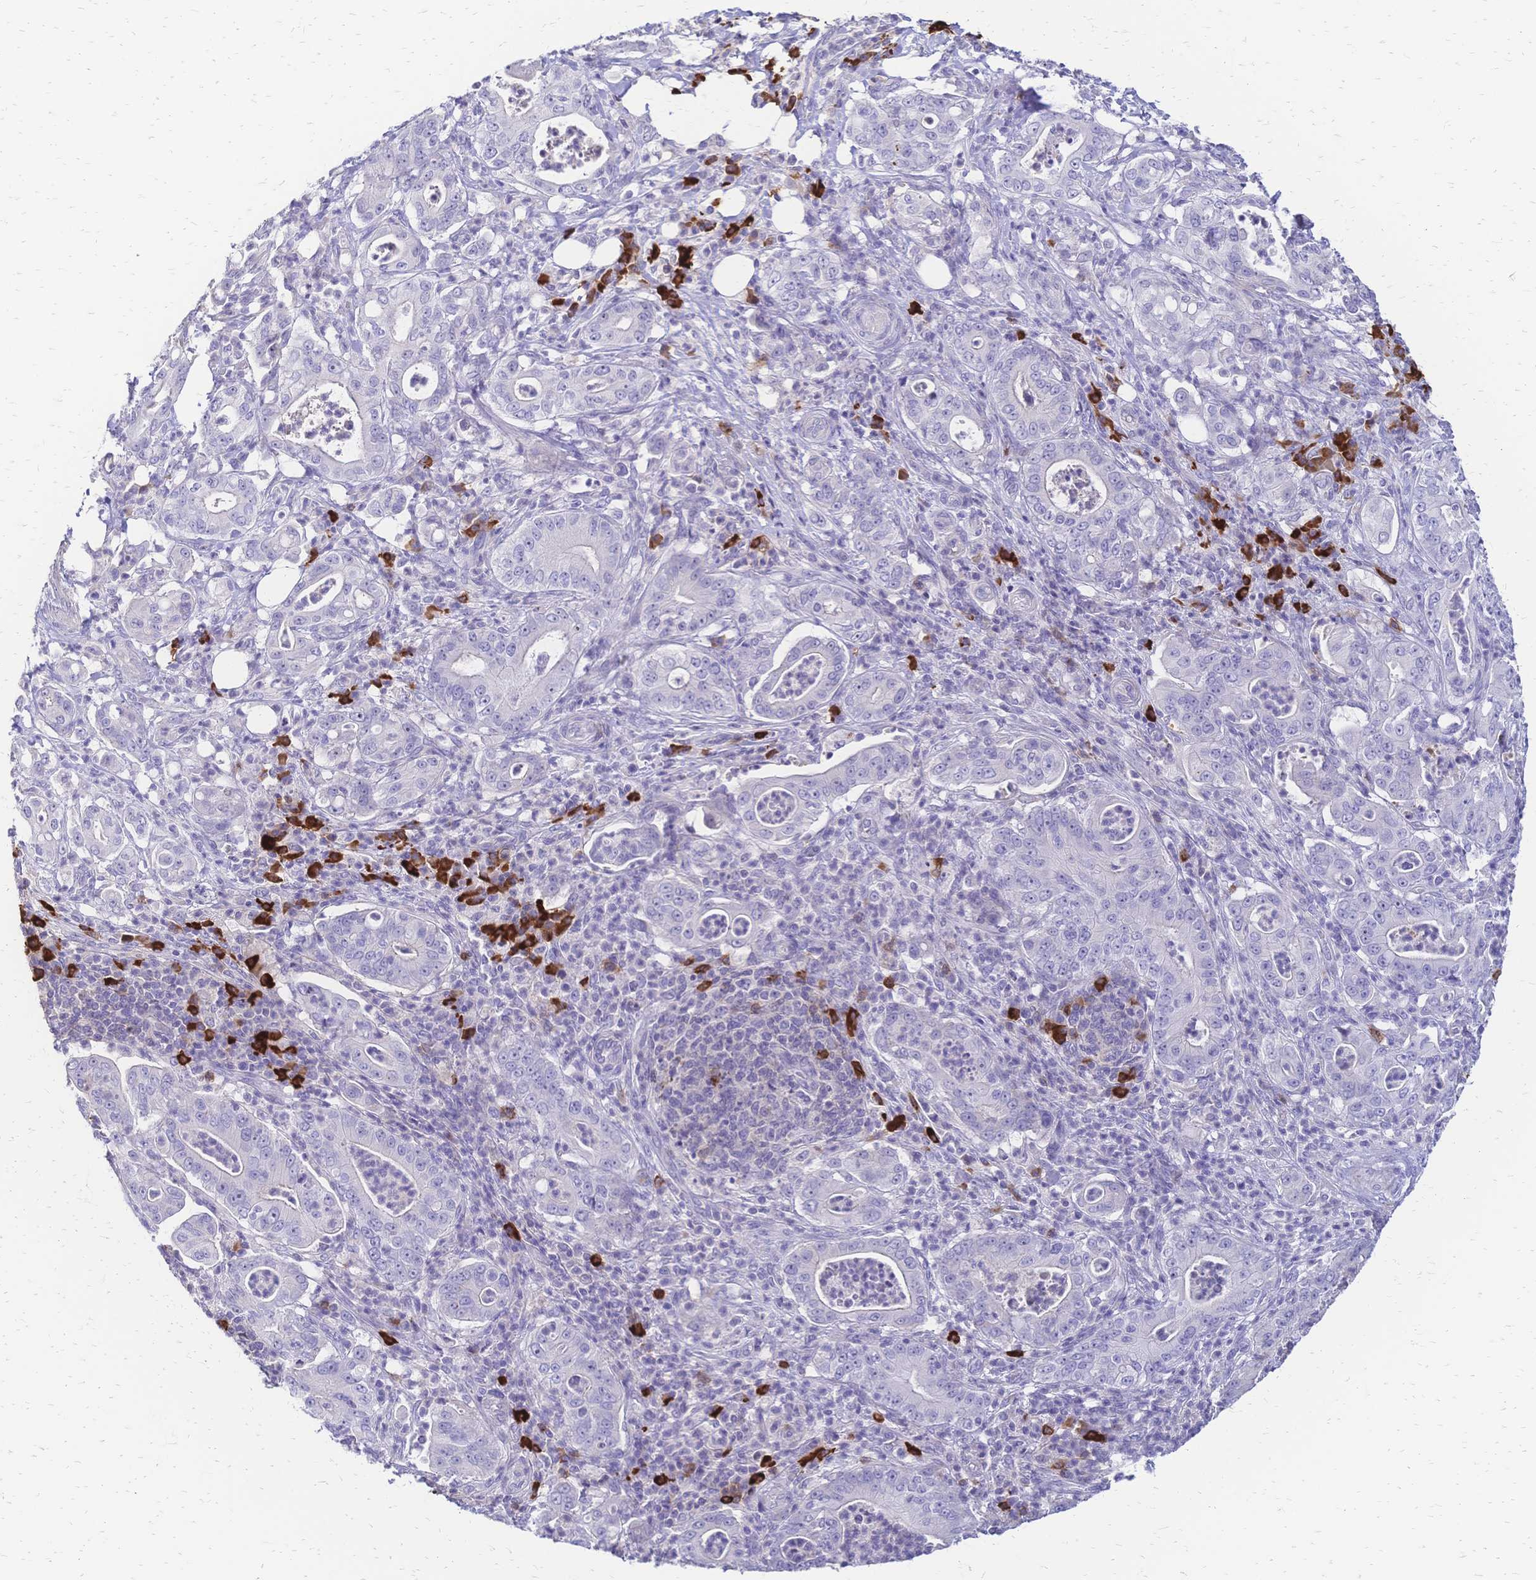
{"staining": {"intensity": "negative", "quantity": "none", "location": "none"}, "tissue": "pancreatic cancer", "cell_type": "Tumor cells", "image_type": "cancer", "snomed": [{"axis": "morphology", "description": "Adenocarcinoma, NOS"}, {"axis": "topography", "description": "Pancreas"}], "caption": "Human pancreatic cancer stained for a protein using immunohistochemistry (IHC) demonstrates no expression in tumor cells.", "gene": "IL2RA", "patient": {"sex": "male", "age": 71}}